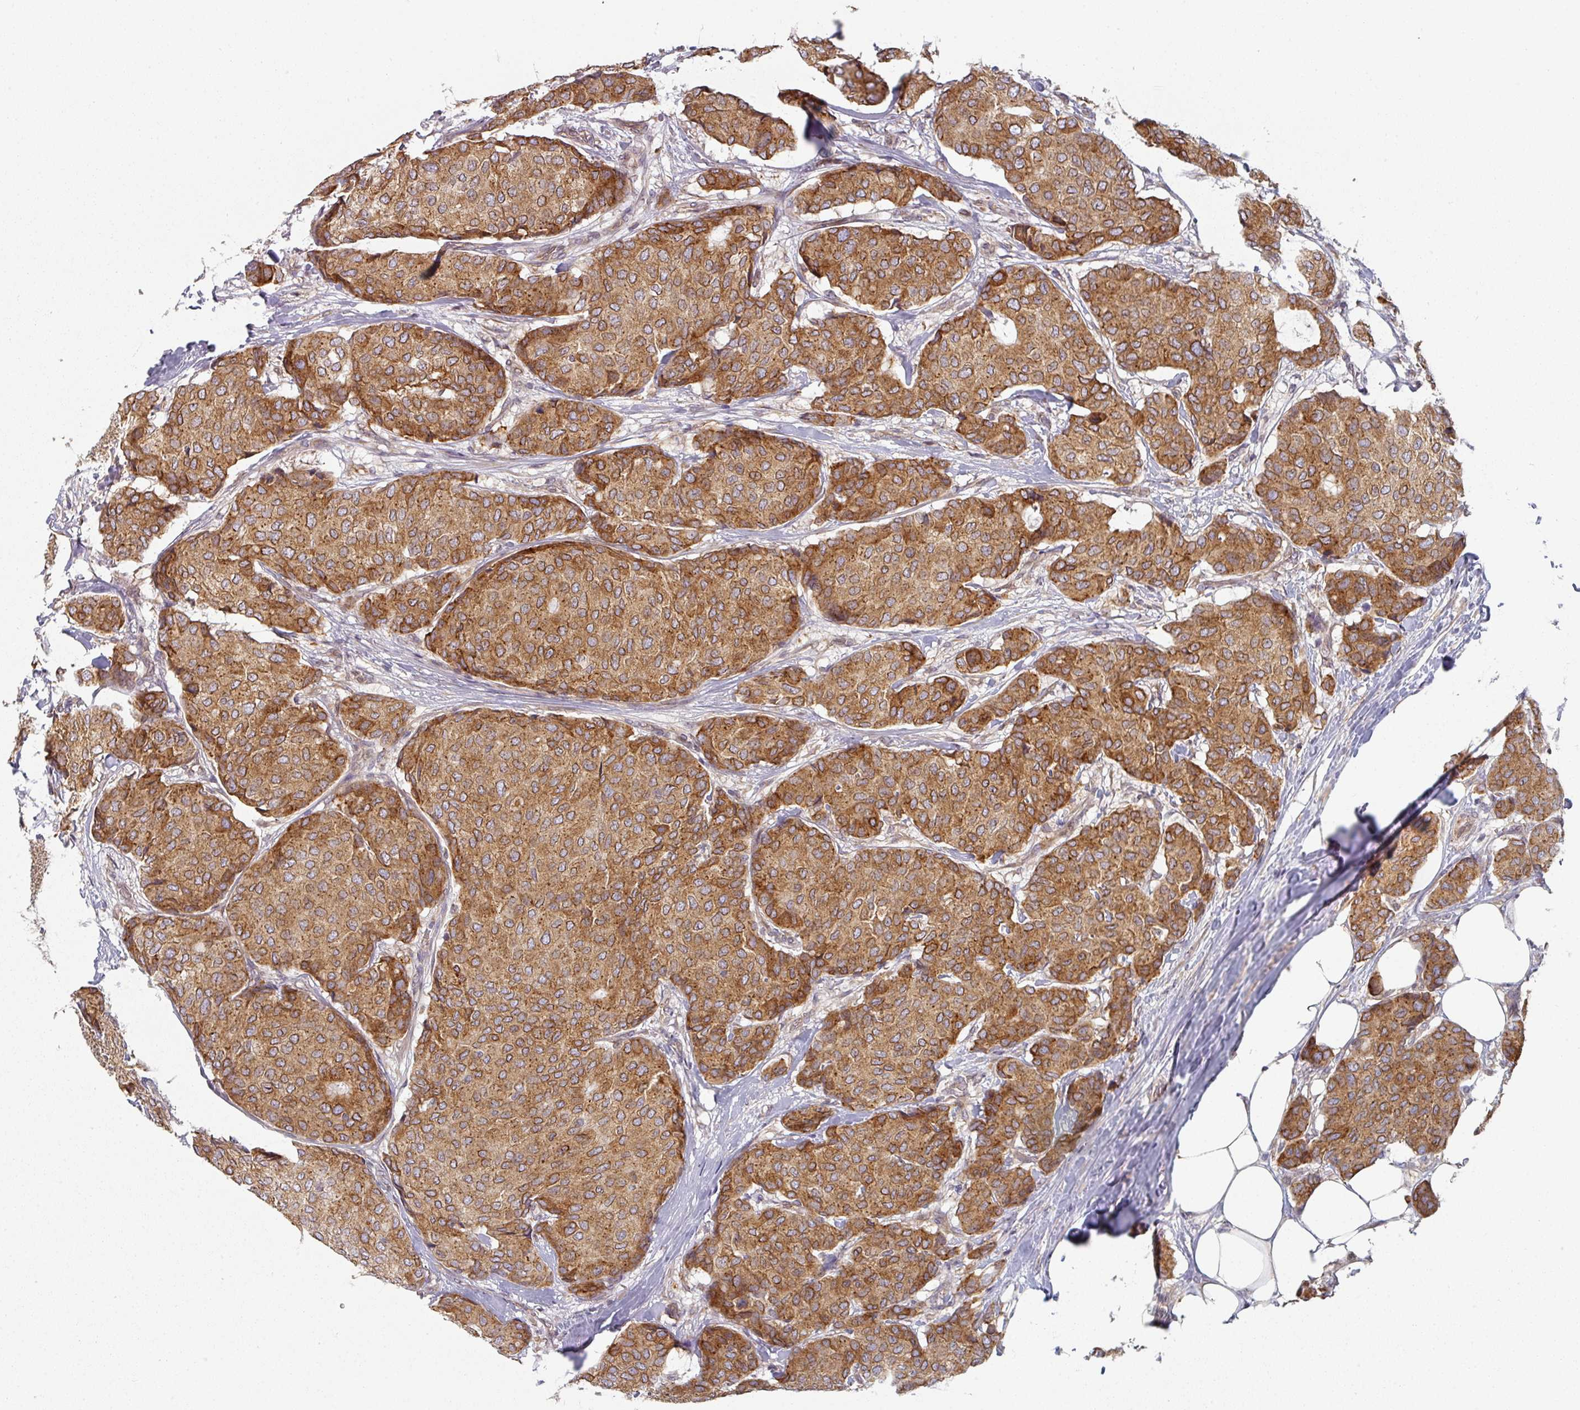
{"staining": {"intensity": "strong", "quantity": ">75%", "location": "cytoplasmic/membranous"}, "tissue": "breast cancer", "cell_type": "Tumor cells", "image_type": "cancer", "snomed": [{"axis": "morphology", "description": "Duct carcinoma"}, {"axis": "topography", "description": "Breast"}], "caption": "The image displays a brown stain indicating the presence of a protein in the cytoplasmic/membranous of tumor cells in breast cancer.", "gene": "TAPT1", "patient": {"sex": "female", "age": 75}}